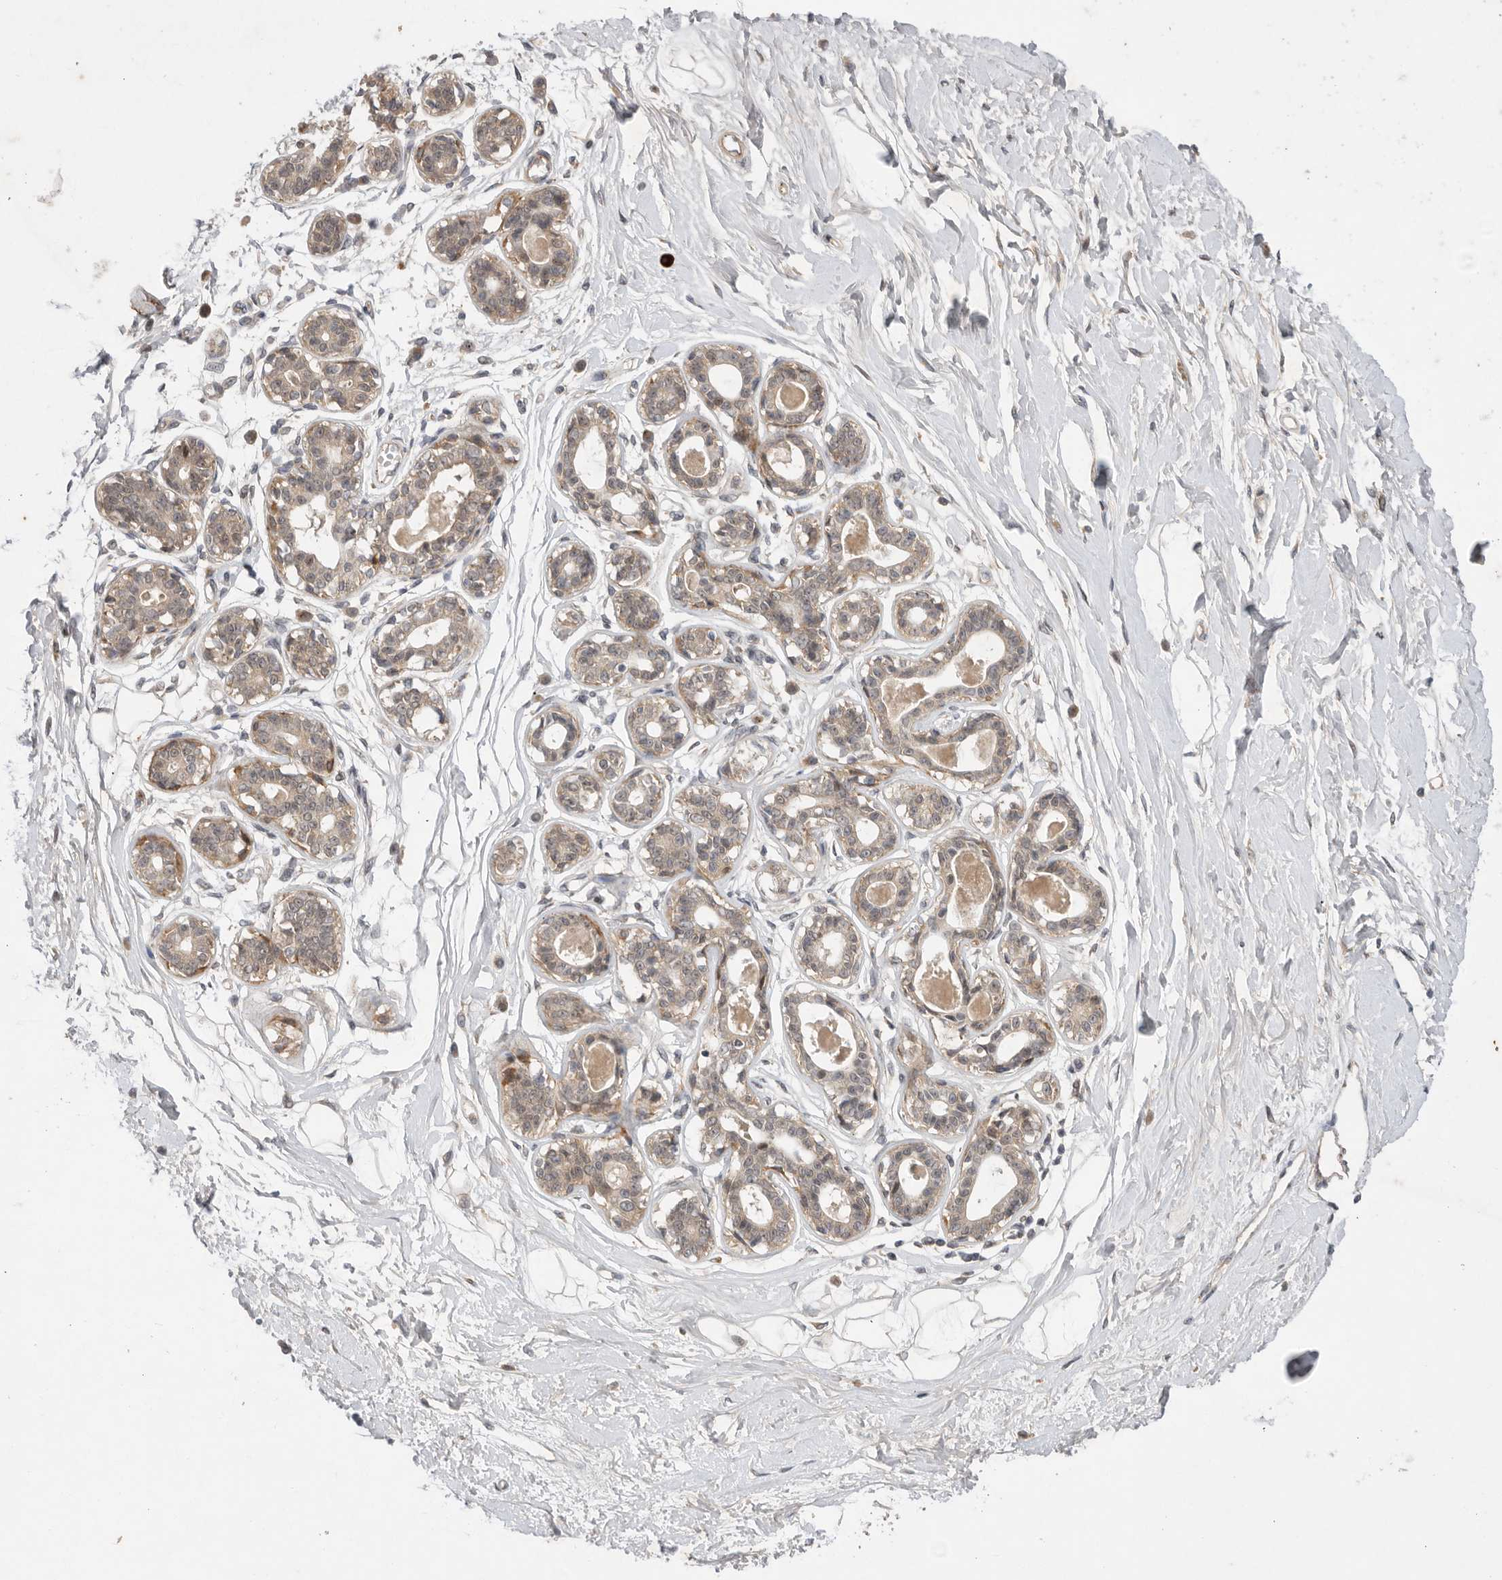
{"staining": {"intensity": "weak", "quantity": ">75%", "location": "cytoplasmic/membranous"}, "tissue": "breast", "cell_type": "Adipocytes", "image_type": "normal", "snomed": [{"axis": "morphology", "description": "Normal tissue, NOS"}, {"axis": "topography", "description": "Breast"}], "caption": "DAB (3,3'-diaminobenzidine) immunohistochemical staining of benign human breast shows weak cytoplasmic/membranous protein expression in approximately >75% of adipocytes.", "gene": "PTPDC1", "patient": {"sex": "female", "age": 45}}